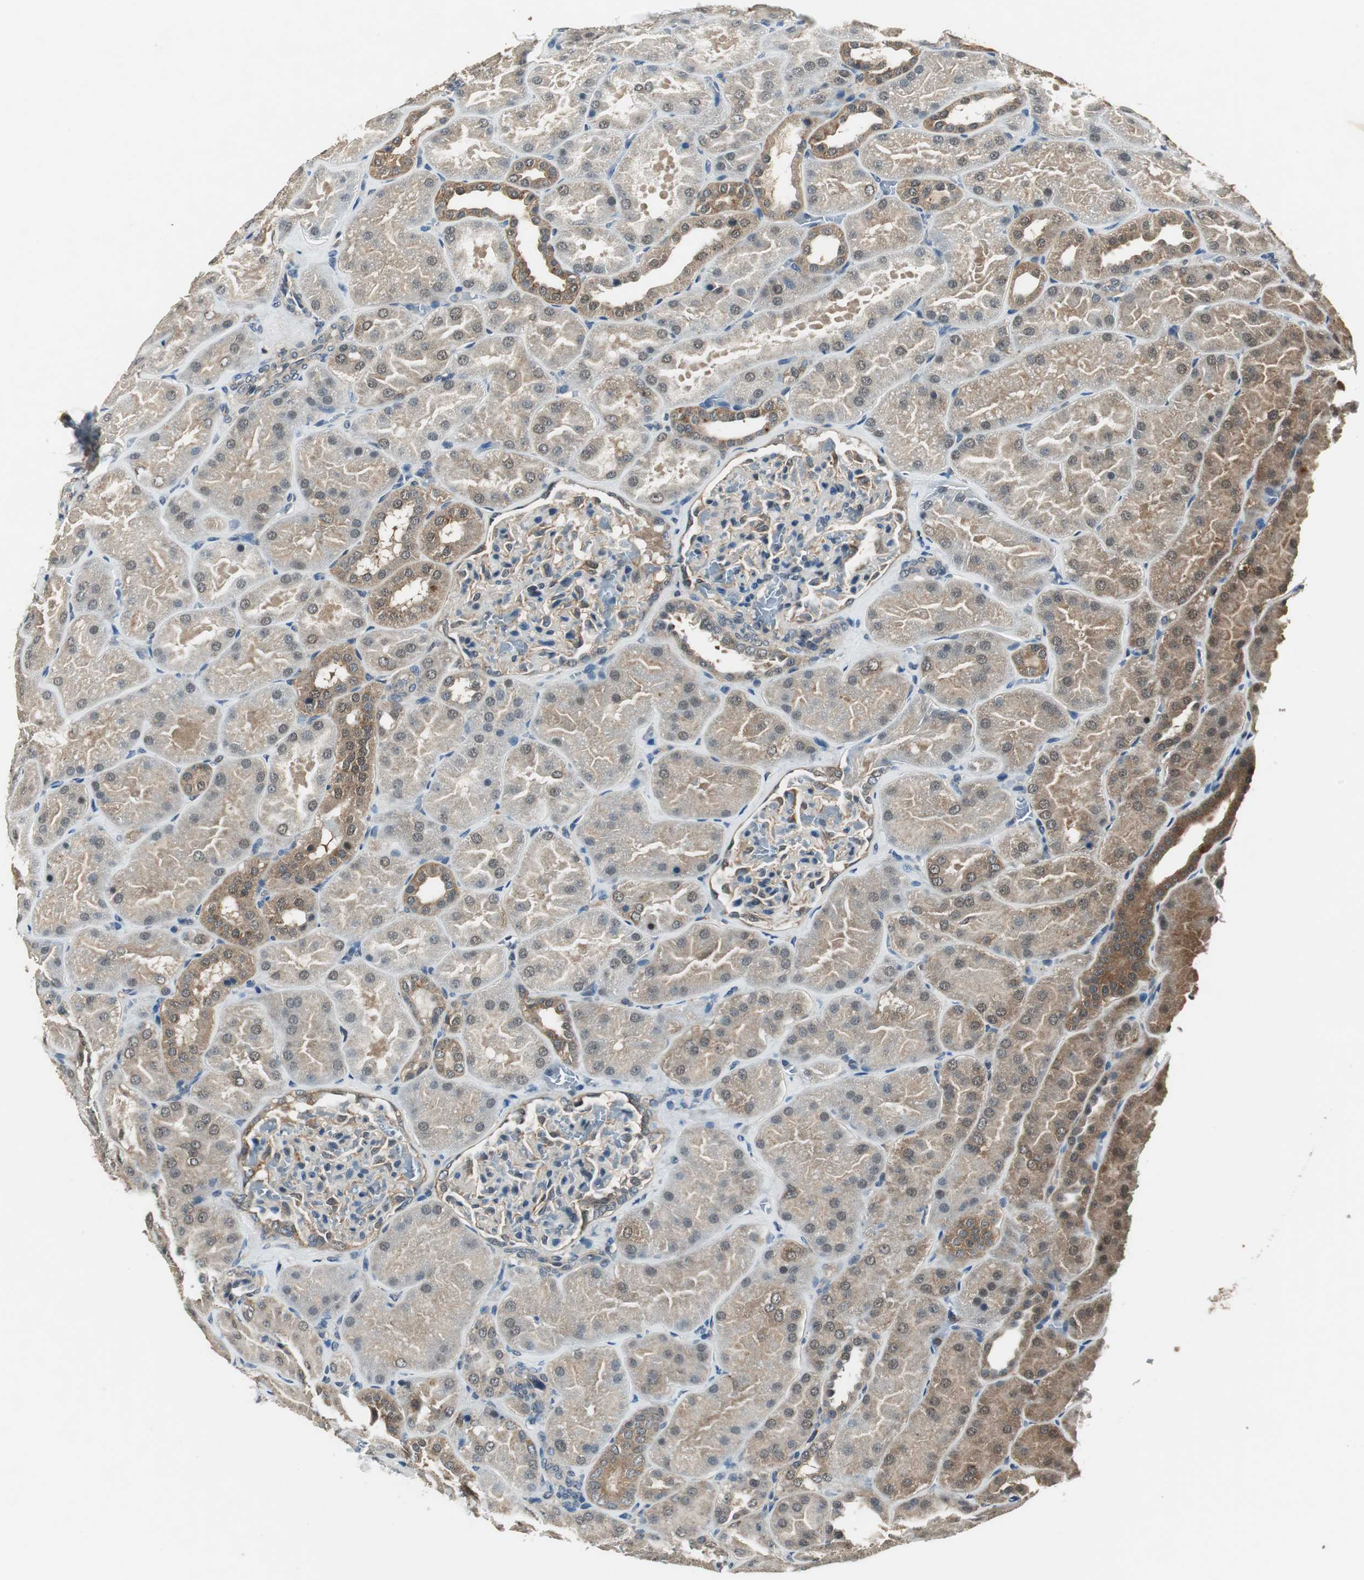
{"staining": {"intensity": "moderate", "quantity": "25%-75%", "location": "cytoplasmic/membranous"}, "tissue": "kidney", "cell_type": "Cells in glomeruli", "image_type": "normal", "snomed": [{"axis": "morphology", "description": "Normal tissue, NOS"}, {"axis": "topography", "description": "Kidney"}], "caption": "The image exhibits staining of unremarkable kidney, revealing moderate cytoplasmic/membranous protein expression (brown color) within cells in glomeruli.", "gene": "PSMB4", "patient": {"sex": "male", "age": 28}}